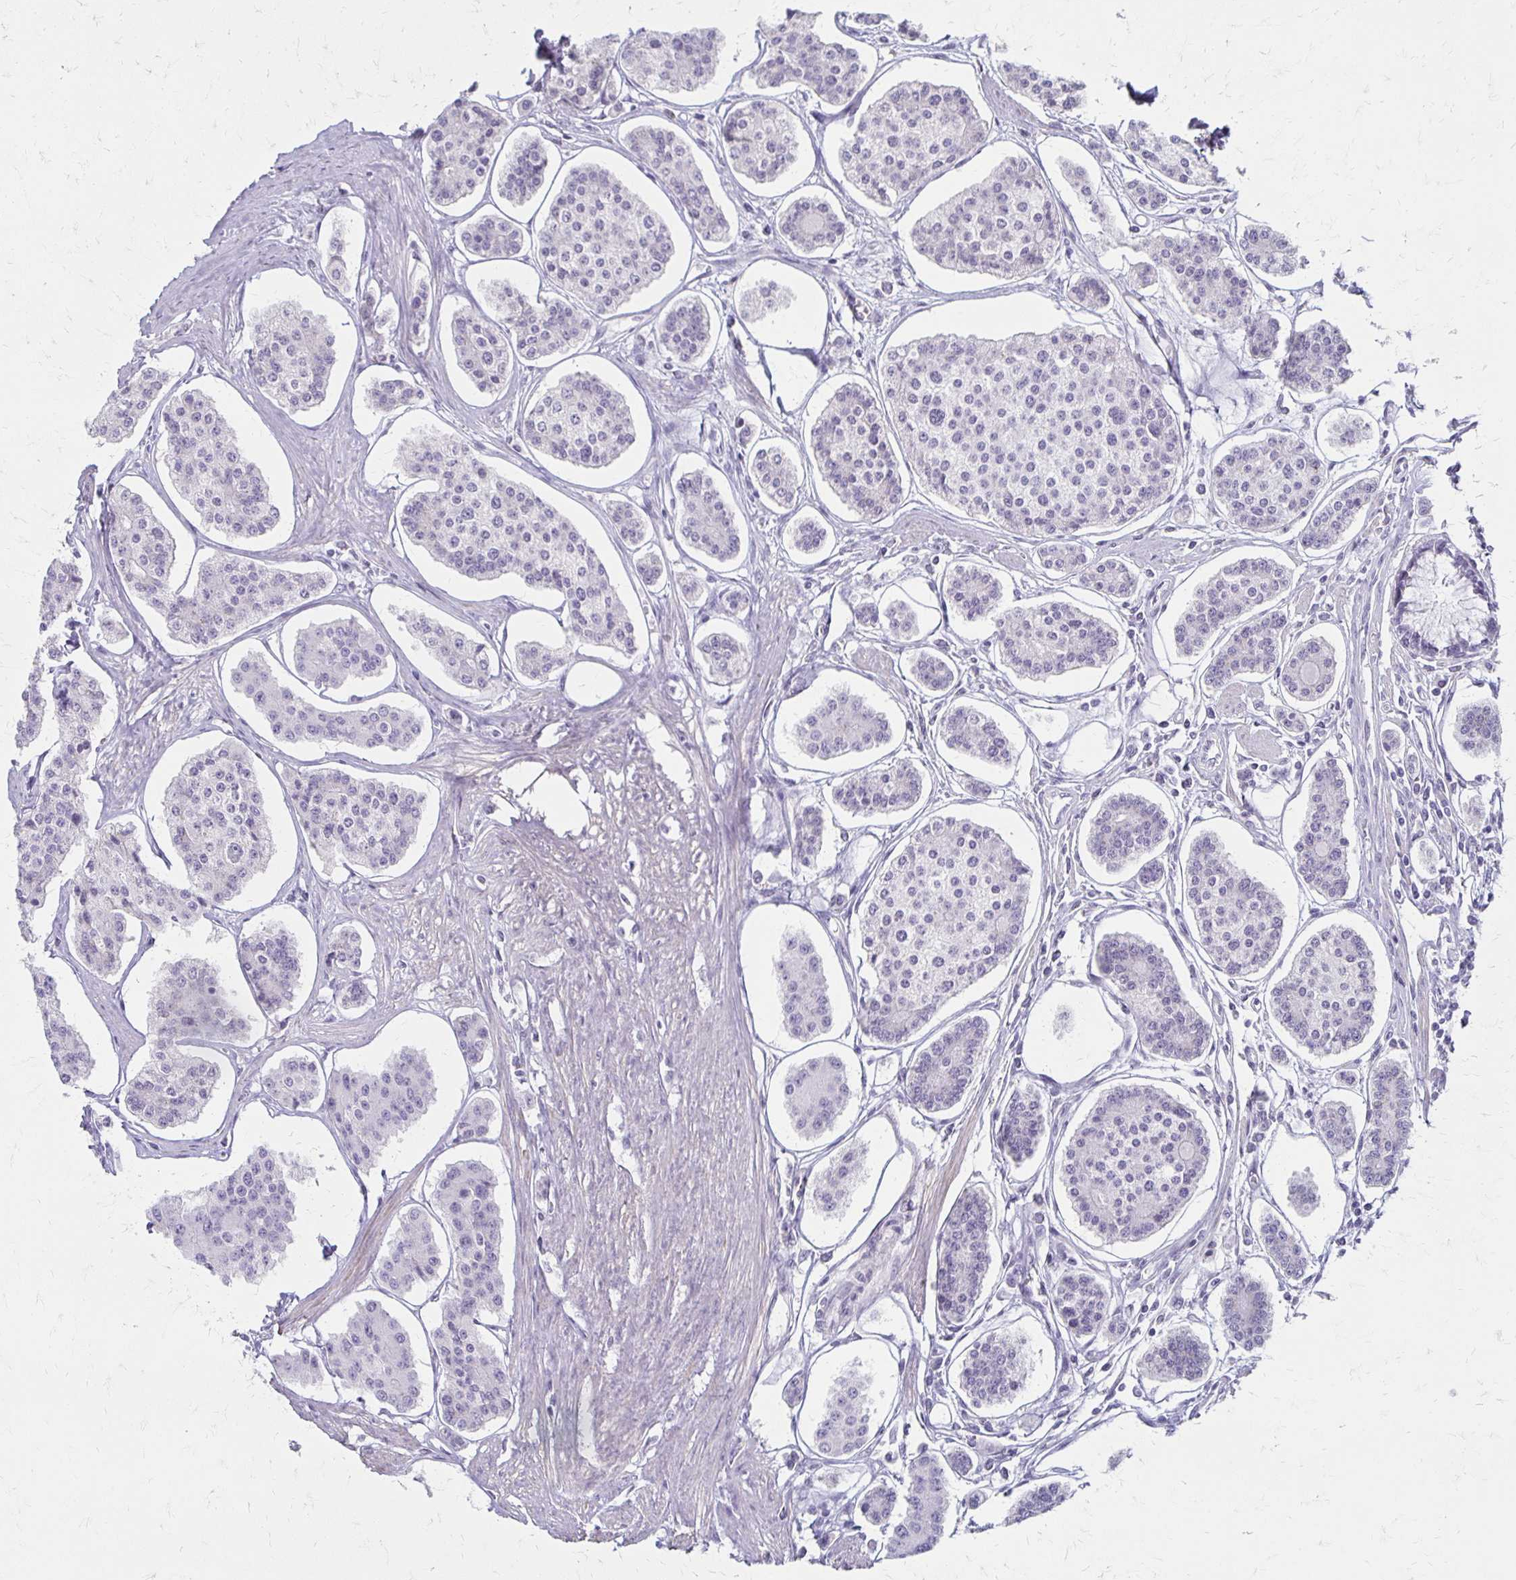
{"staining": {"intensity": "negative", "quantity": "none", "location": "none"}, "tissue": "carcinoid", "cell_type": "Tumor cells", "image_type": "cancer", "snomed": [{"axis": "morphology", "description": "Carcinoid, malignant, NOS"}, {"axis": "topography", "description": "Small intestine"}], "caption": "A high-resolution photomicrograph shows immunohistochemistry (IHC) staining of carcinoid (malignant), which displays no significant expression in tumor cells.", "gene": "IVL", "patient": {"sex": "female", "age": 65}}